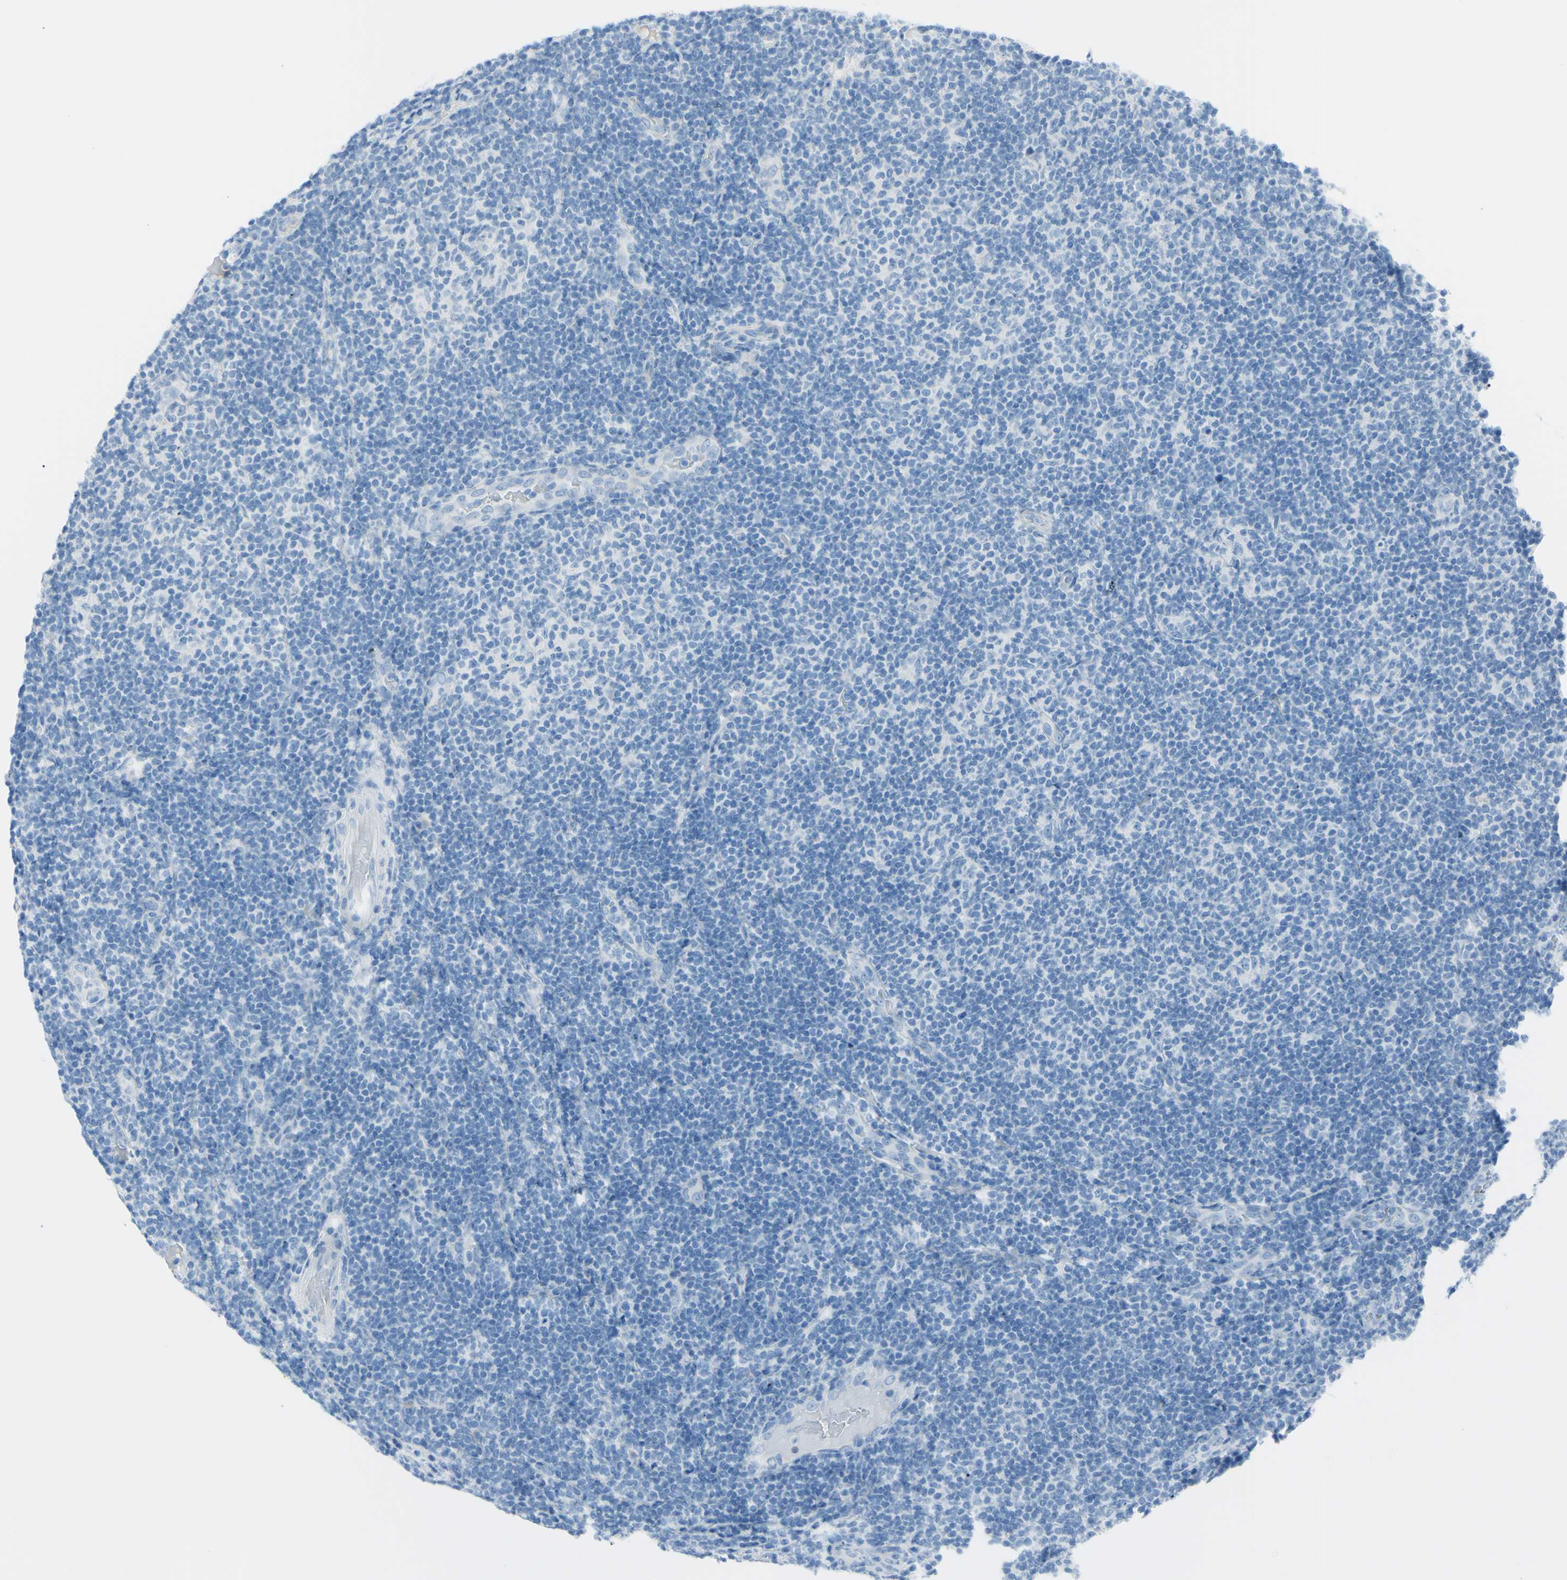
{"staining": {"intensity": "negative", "quantity": "none", "location": "none"}, "tissue": "lymphoma", "cell_type": "Tumor cells", "image_type": "cancer", "snomed": [{"axis": "morphology", "description": "Malignant lymphoma, non-Hodgkin's type, Low grade"}, {"axis": "topography", "description": "Lymph node"}], "caption": "Tumor cells are negative for protein expression in human malignant lymphoma, non-Hodgkin's type (low-grade).", "gene": "TFPI2", "patient": {"sex": "male", "age": 83}}